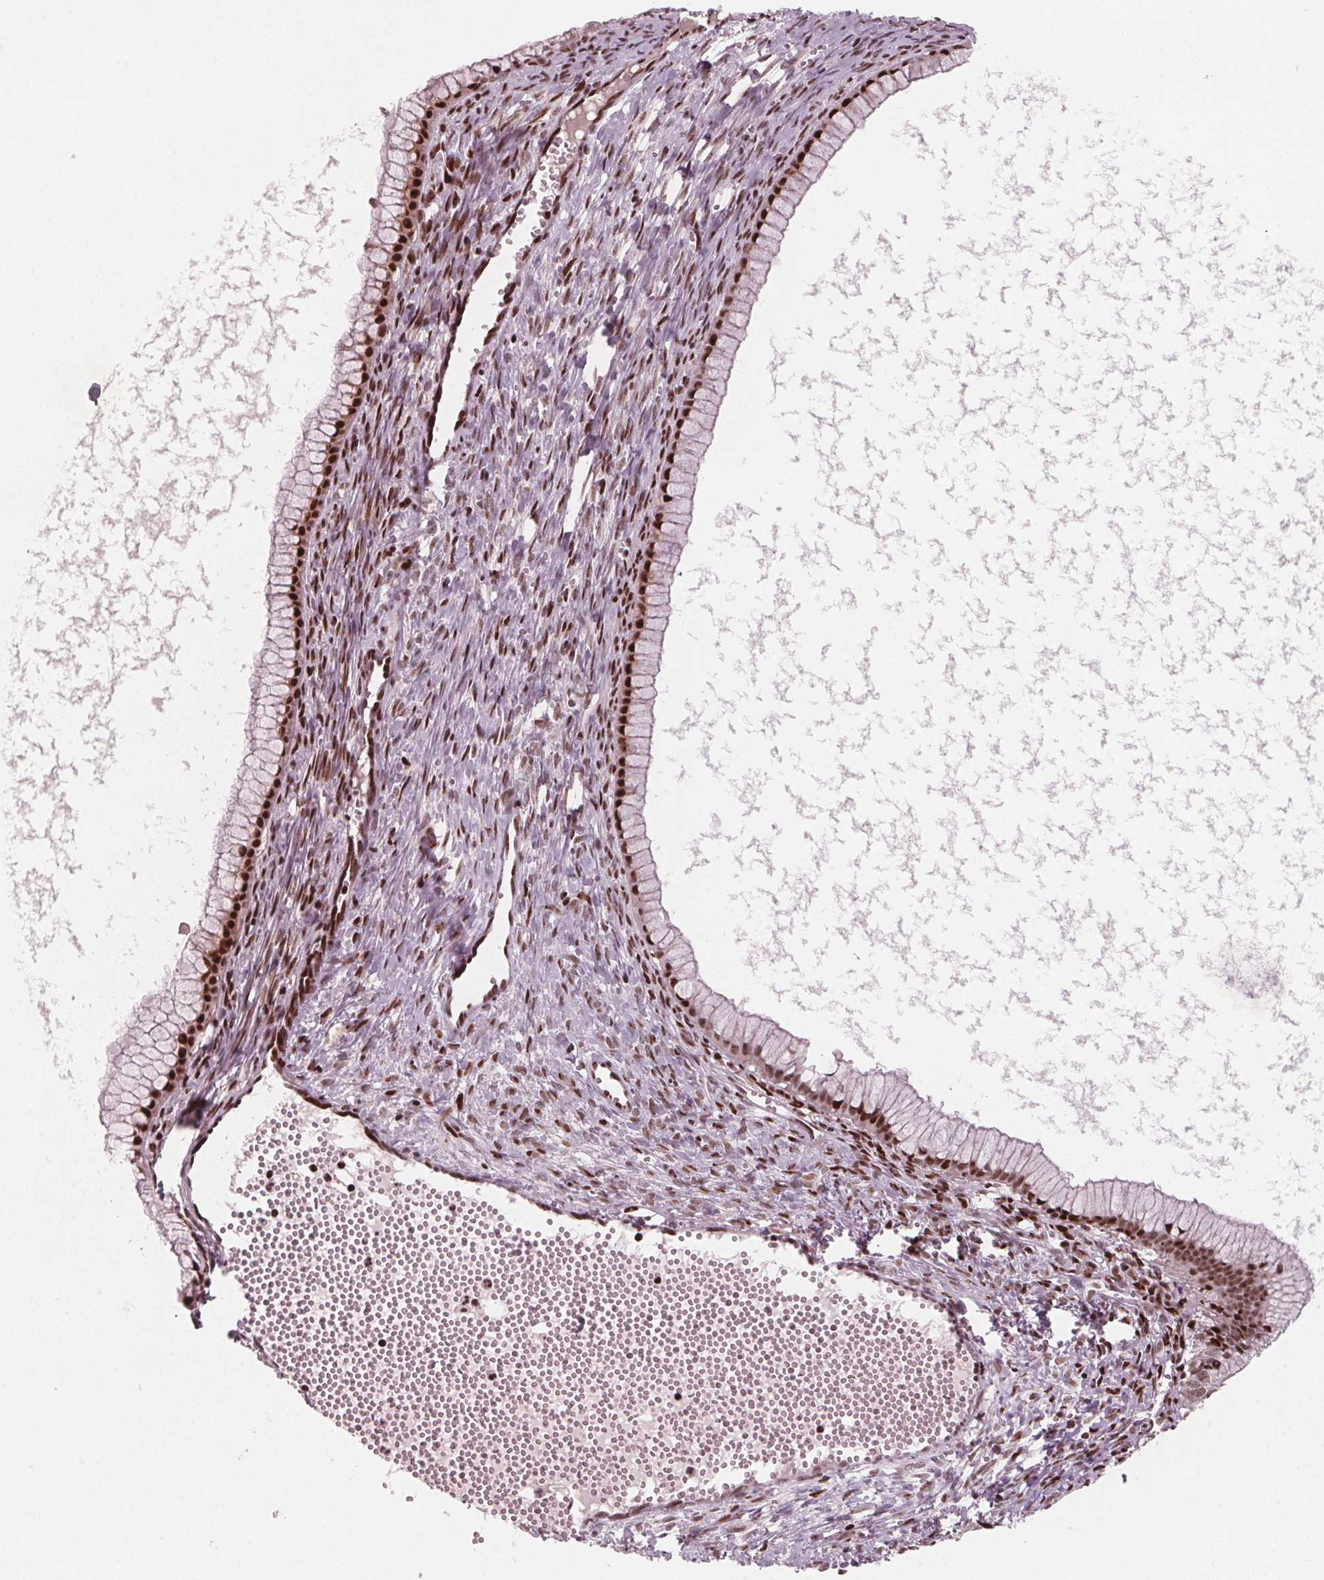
{"staining": {"intensity": "strong", "quantity": ">75%", "location": "nuclear"}, "tissue": "ovarian cancer", "cell_type": "Tumor cells", "image_type": "cancer", "snomed": [{"axis": "morphology", "description": "Cystadenocarcinoma, mucinous, NOS"}, {"axis": "topography", "description": "Ovary"}], "caption": "High-magnification brightfield microscopy of ovarian cancer stained with DAB (brown) and counterstained with hematoxylin (blue). tumor cells exhibit strong nuclear staining is seen in approximately>75% of cells. (Brightfield microscopy of DAB IHC at high magnification).", "gene": "SNRNP35", "patient": {"sex": "female", "age": 41}}